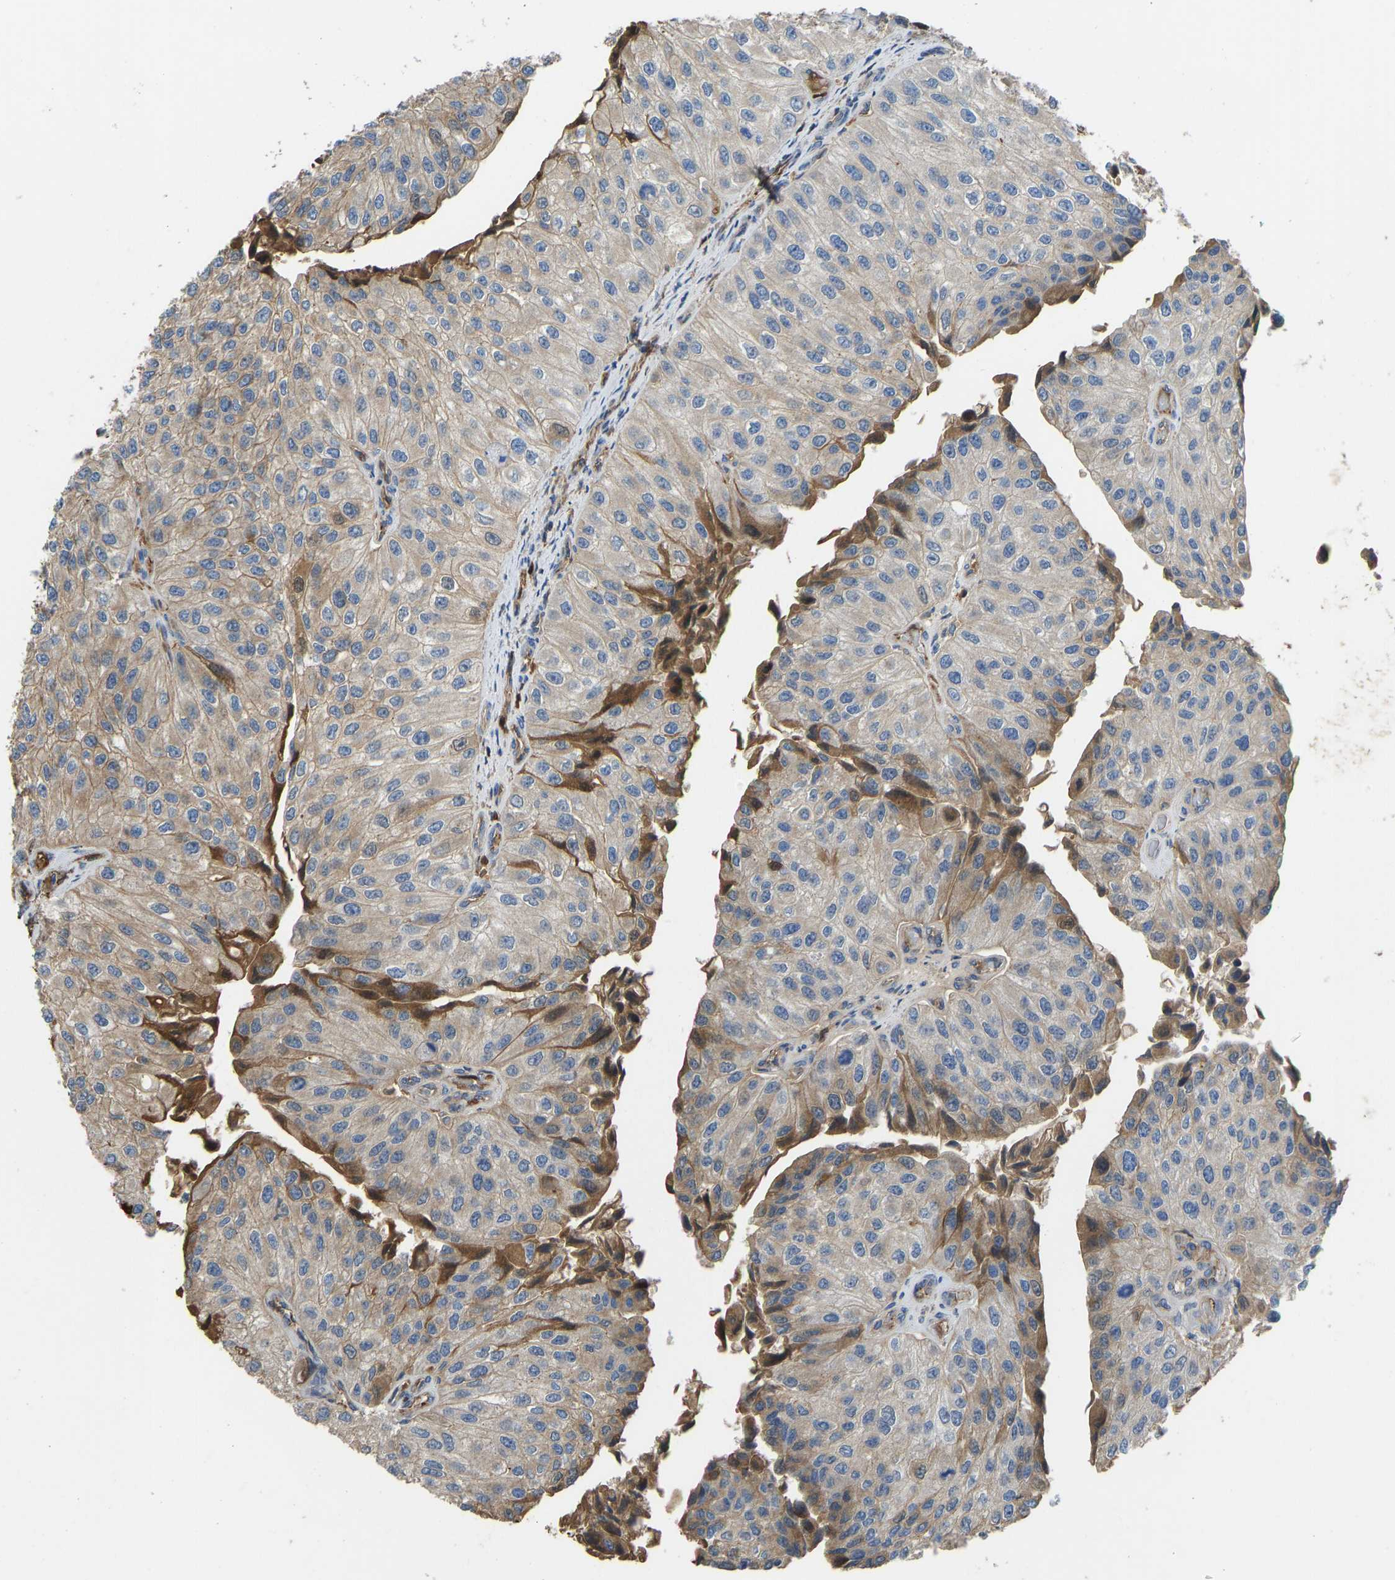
{"staining": {"intensity": "moderate", "quantity": "<25%", "location": "cytoplasmic/membranous"}, "tissue": "urothelial cancer", "cell_type": "Tumor cells", "image_type": "cancer", "snomed": [{"axis": "morphology", "description": "Urothelial carcinoma, High grade"}, {"axis": "topography", "description": "Kidney"}, {"axis": "topography", "description": "Urinary bladder"}], "caption": "Urothelial carcinoma (high-grade) stained for a protein reveals moderate cytoplasmic/membranous positivity in tumor cells.", "gene": "VCPKMT", "patient": {"sex": "male", "age": 77}}